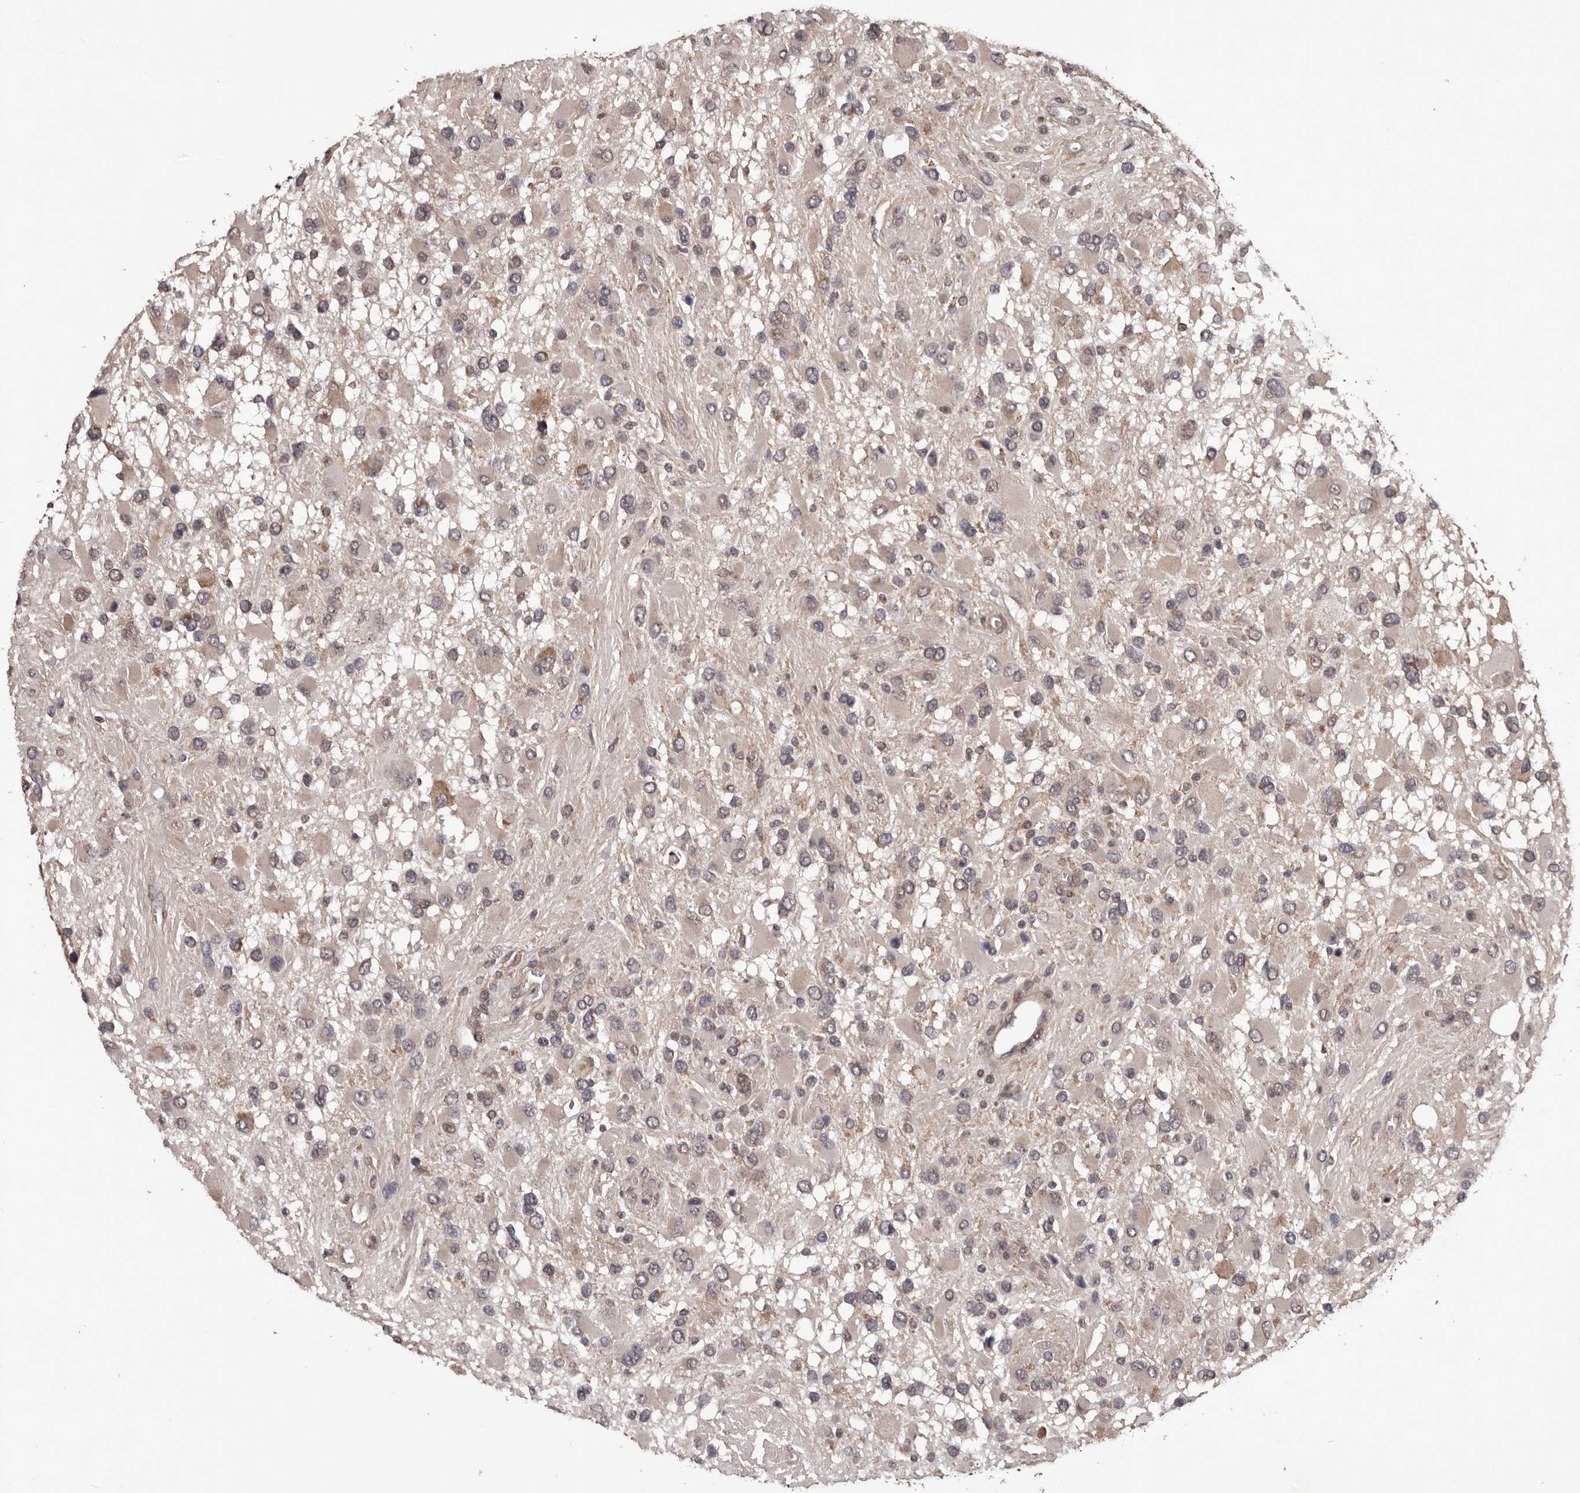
{"staining": {"intensity": "negative", "quantity": "none", "location": "none"}, "tissue": "glioma", "cell_type": "Tumor cells", "image_type": "cancer", "snomed": [{"axis": "morphology", "description": "Glioma, malignant, High grade"}, {"axis": "topography", "description": "Brain"}], "caption": "This photomicrograph is of malignant glioma (high-grade) stained with immunohistochemistry to label a protein in brown with the nuclei are counter-stained blue. There is no positivity in tumor cells.", "gene": "CELF3", "patient": {"sex": "male", "age": 53}}